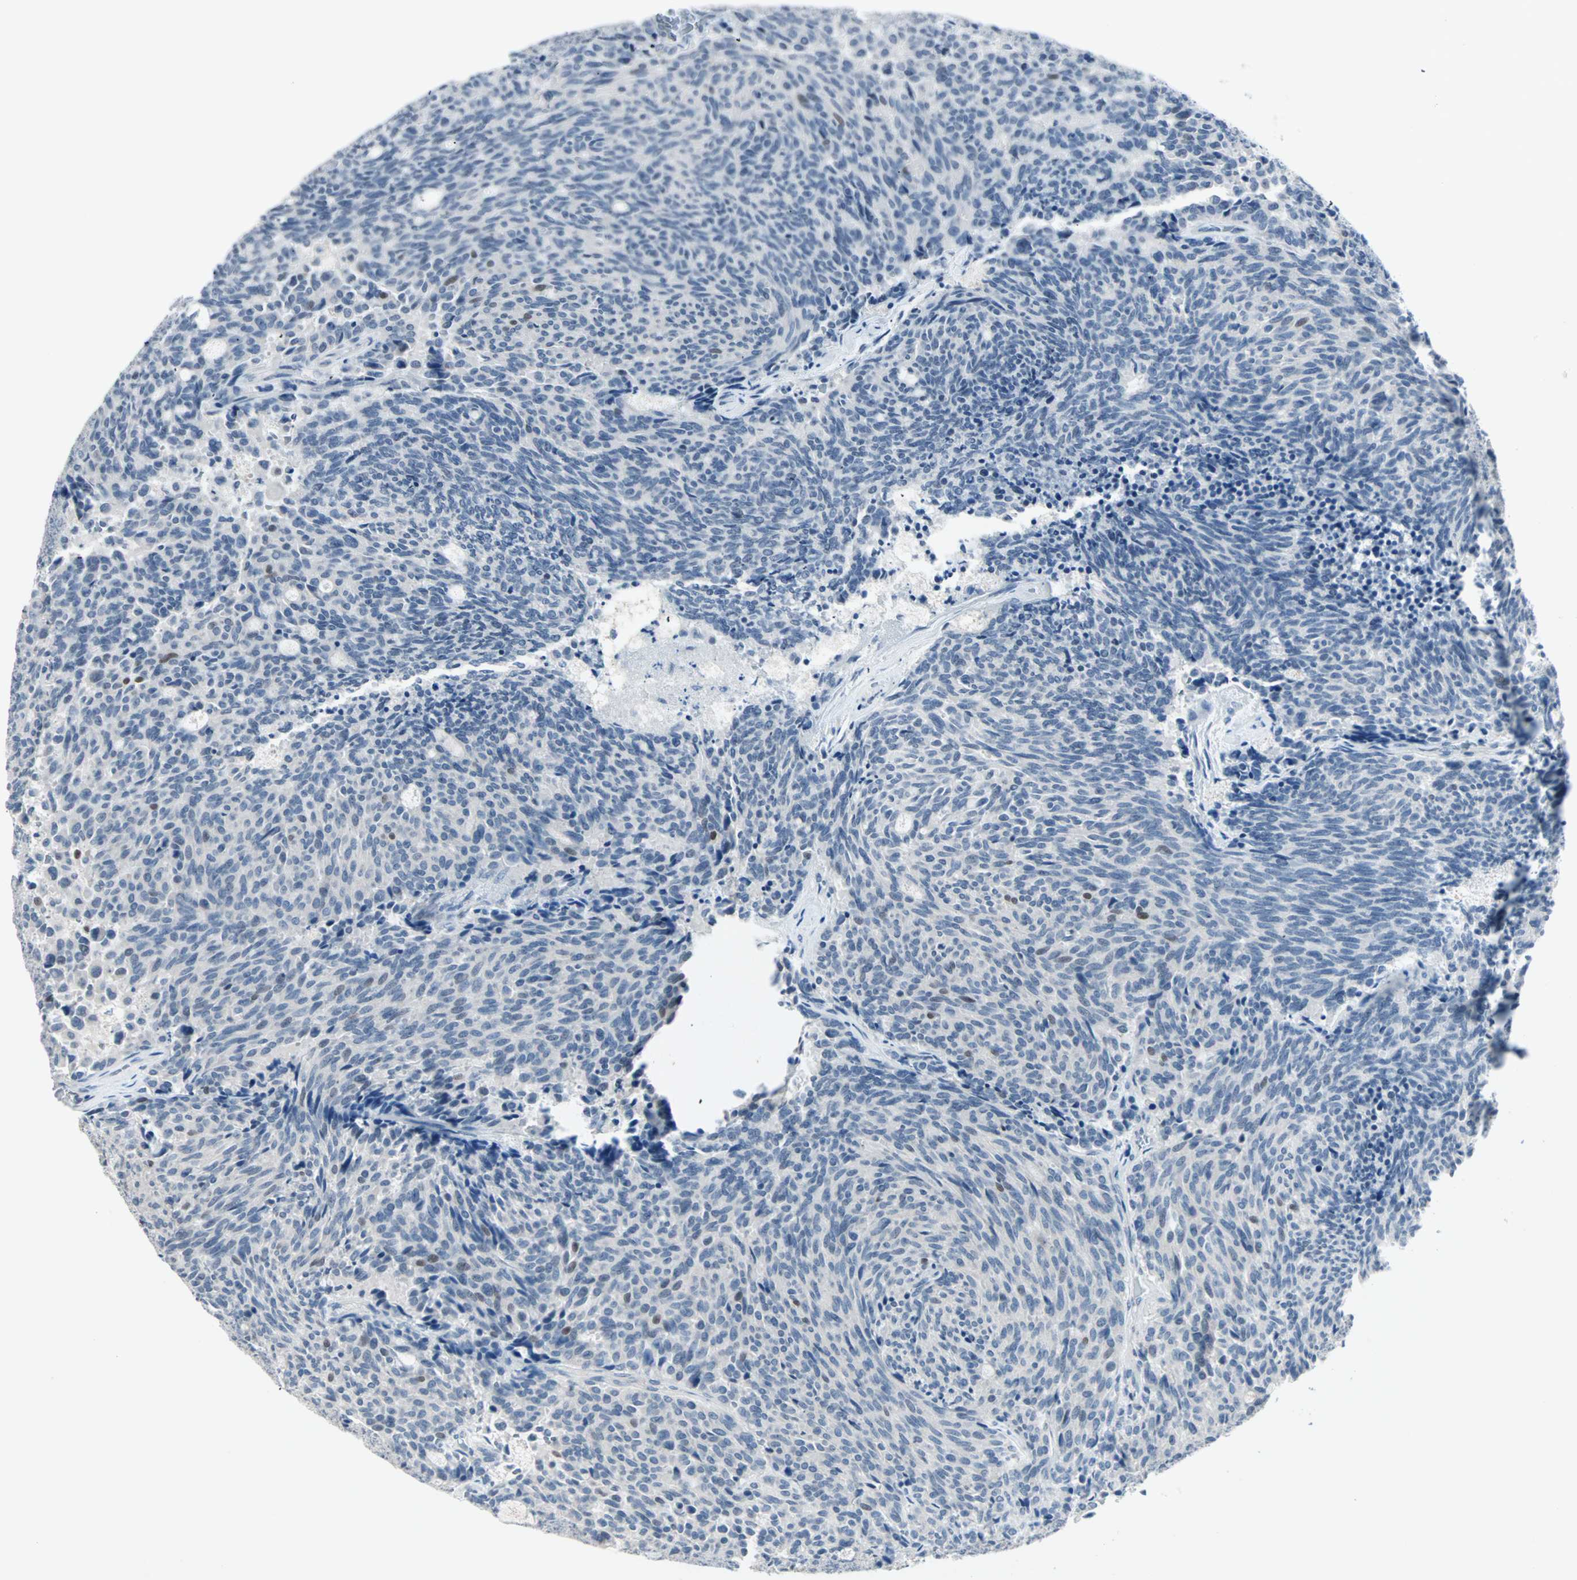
{"staining": {"intensity": "negative", "quantity": "none", "location": "none"}, "tissue": "carcinoid", "cell_type": "Tumor cells", "image_type": "cancer", "snomed": [{"axis": "morphology", "description": "Carcinoid, malignant, NOS"}, {"axis": "topography", "description": "Pancreas"}], "caption": "An IHC image of carcinoid is shown. There is no staining in tumor cells of carcinoid. (DAB immunohistochemistry, high magnification).", "gene": "CCNE2", "patient": {"sex": "female", "age": 54}}